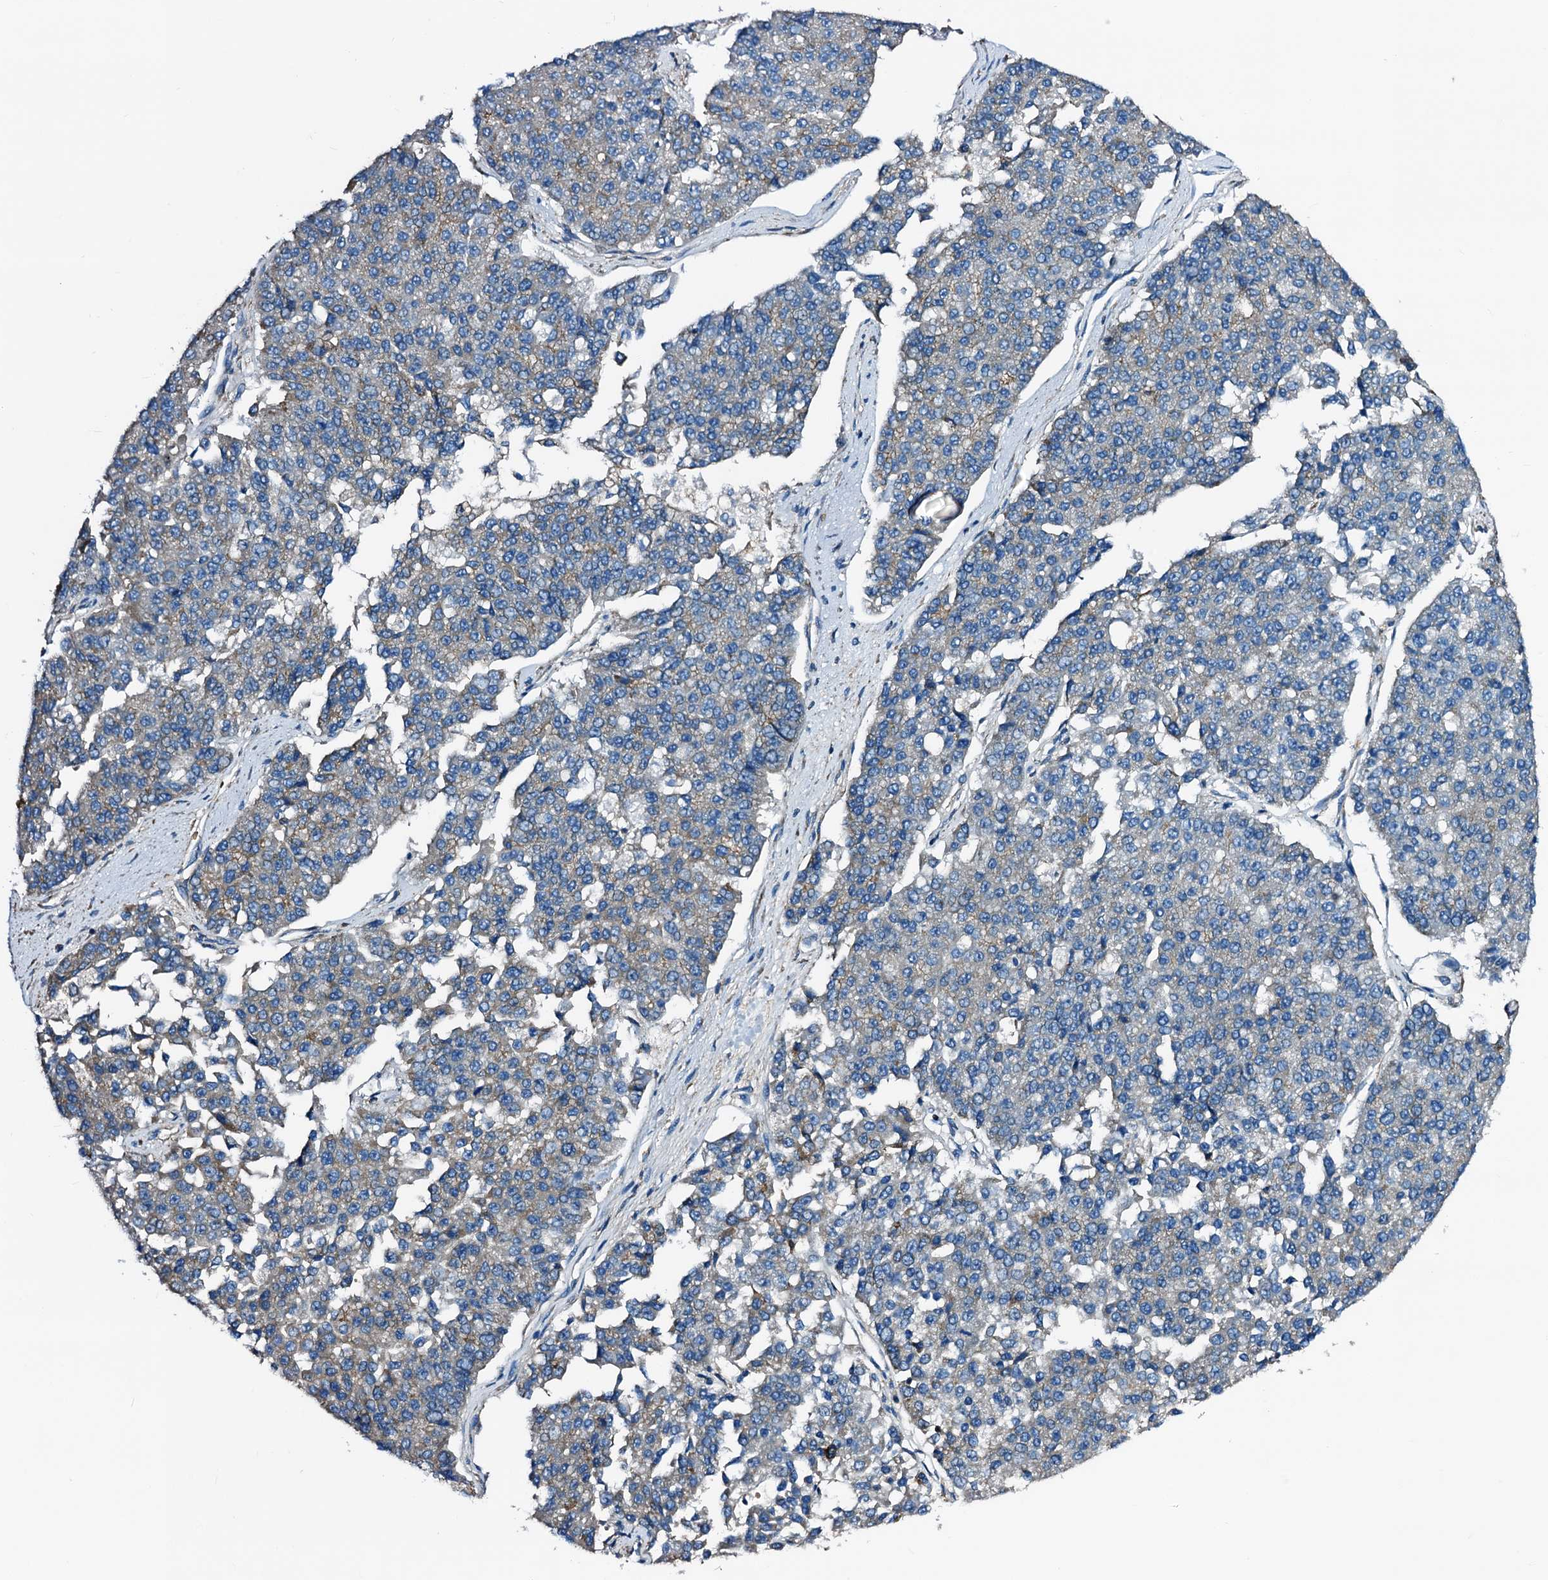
{"staining": {"intensity": "weak", "quantity": "<25%", "location": "cytoplasmic/membranous"}, "tissue": "pancreatic cancer", "cell_type": "Tumor cells", "image_type": "cancer", "snomed": [{"axis": "morphology", "description": "Adenocarcinoma, NOS"}, {"axis": "topography", "description": "Pancreas"}], "caption": "Pancreatic cancer stained for a protein using IHC shows no expression tumor cells.", "gene": "GCOM1", "patient": {"sex": "male", "age": 50}}